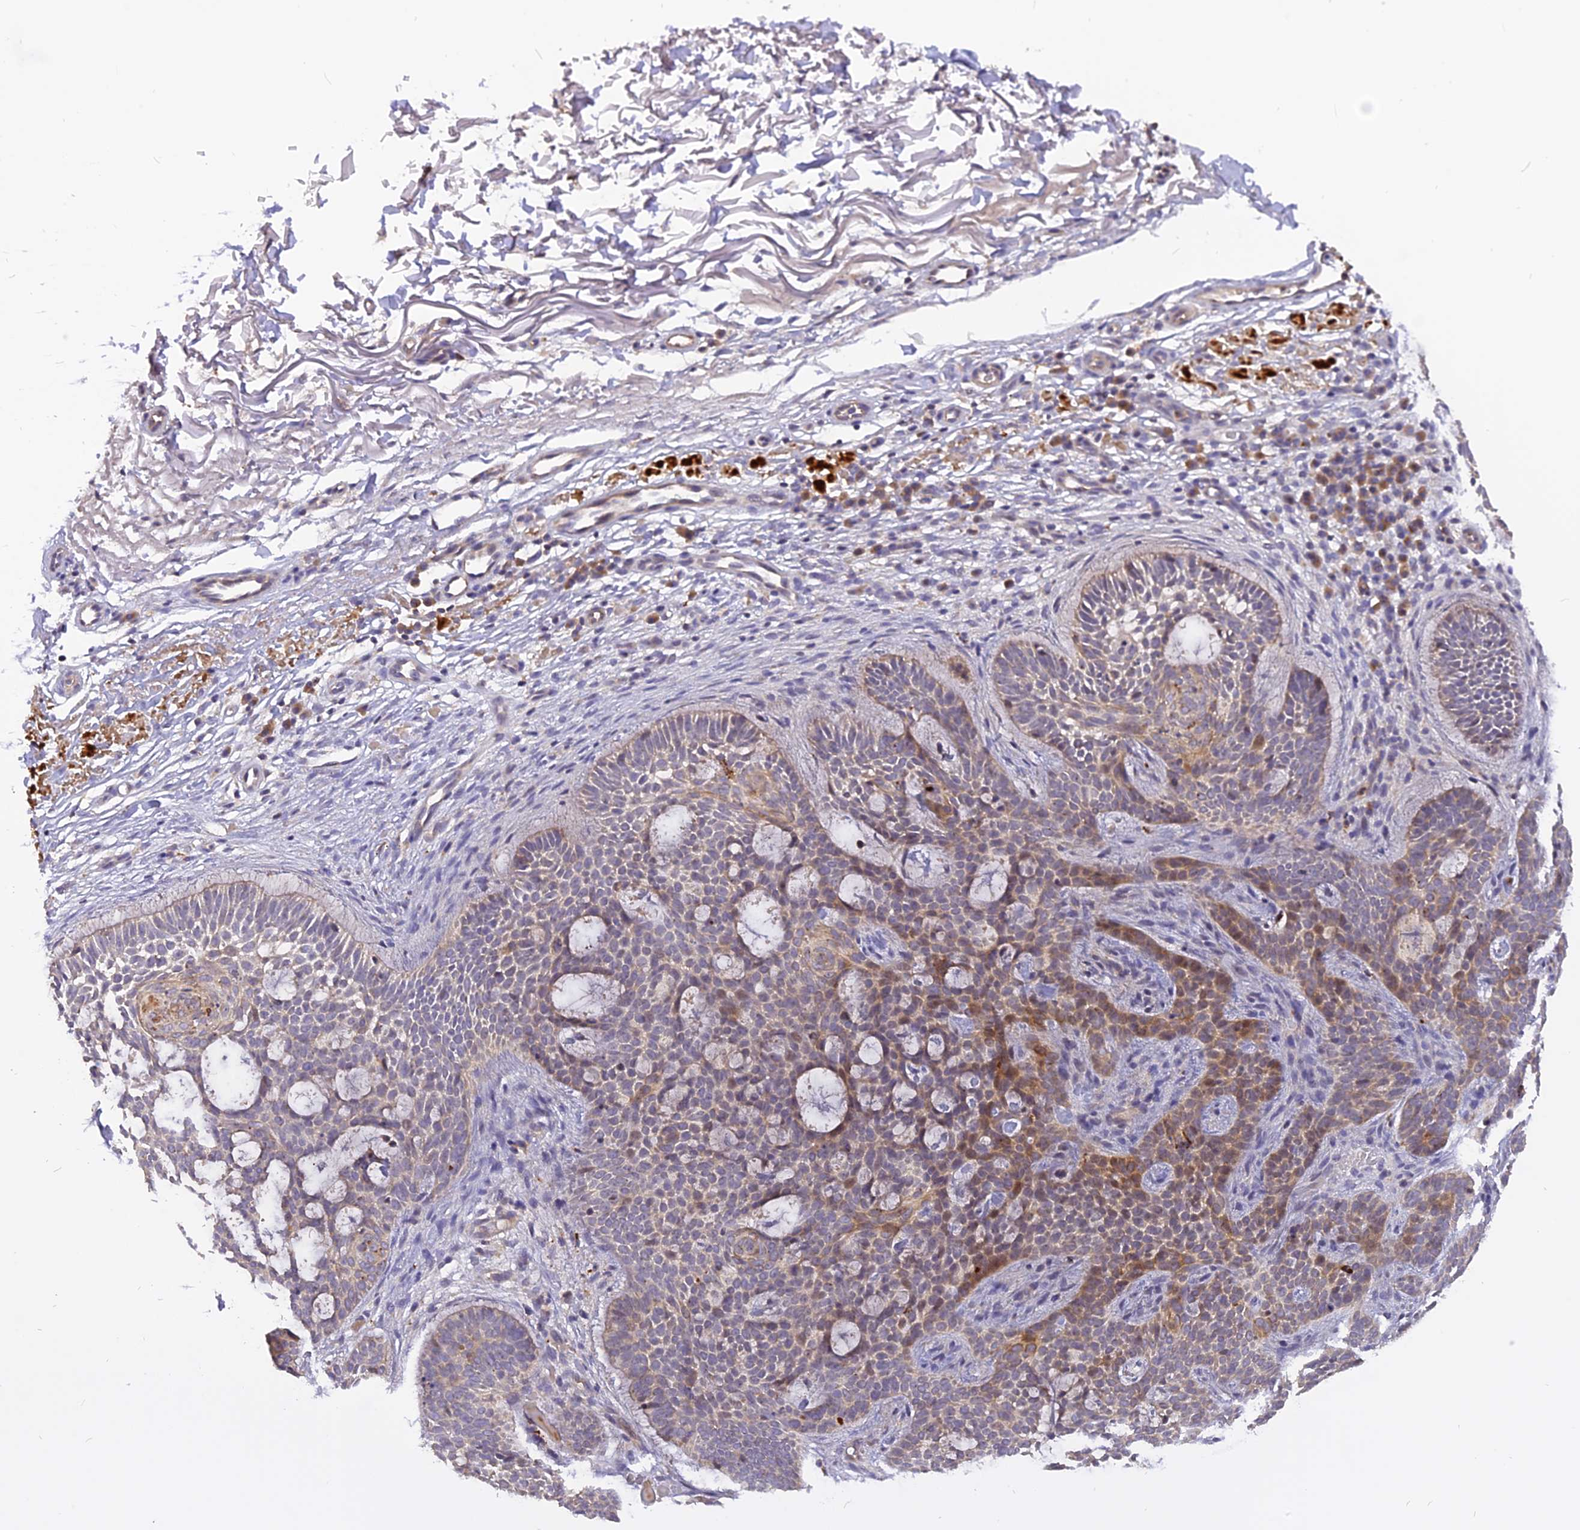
{"staining": {"intensity": "moderate", "quantity": "<25%", "location": "cytoplasmic/membranous"}, "tissue": "skin cancer", "cell_type": "Tumor cells", "image_type": "cancer", "snomed": [{"axis": "morphology", "description": "Basal cell carcinoma"}, {"axis": "topography", "description": "Skin"}], "caption": "Protein staining shows moderate cytoplasmic/membranous expression in approximately <25% of tumor cells in skin cancer (basal cell carcinoma).", "gene": "FNIP2", "patient": {"sex": "male", "age": 85}}